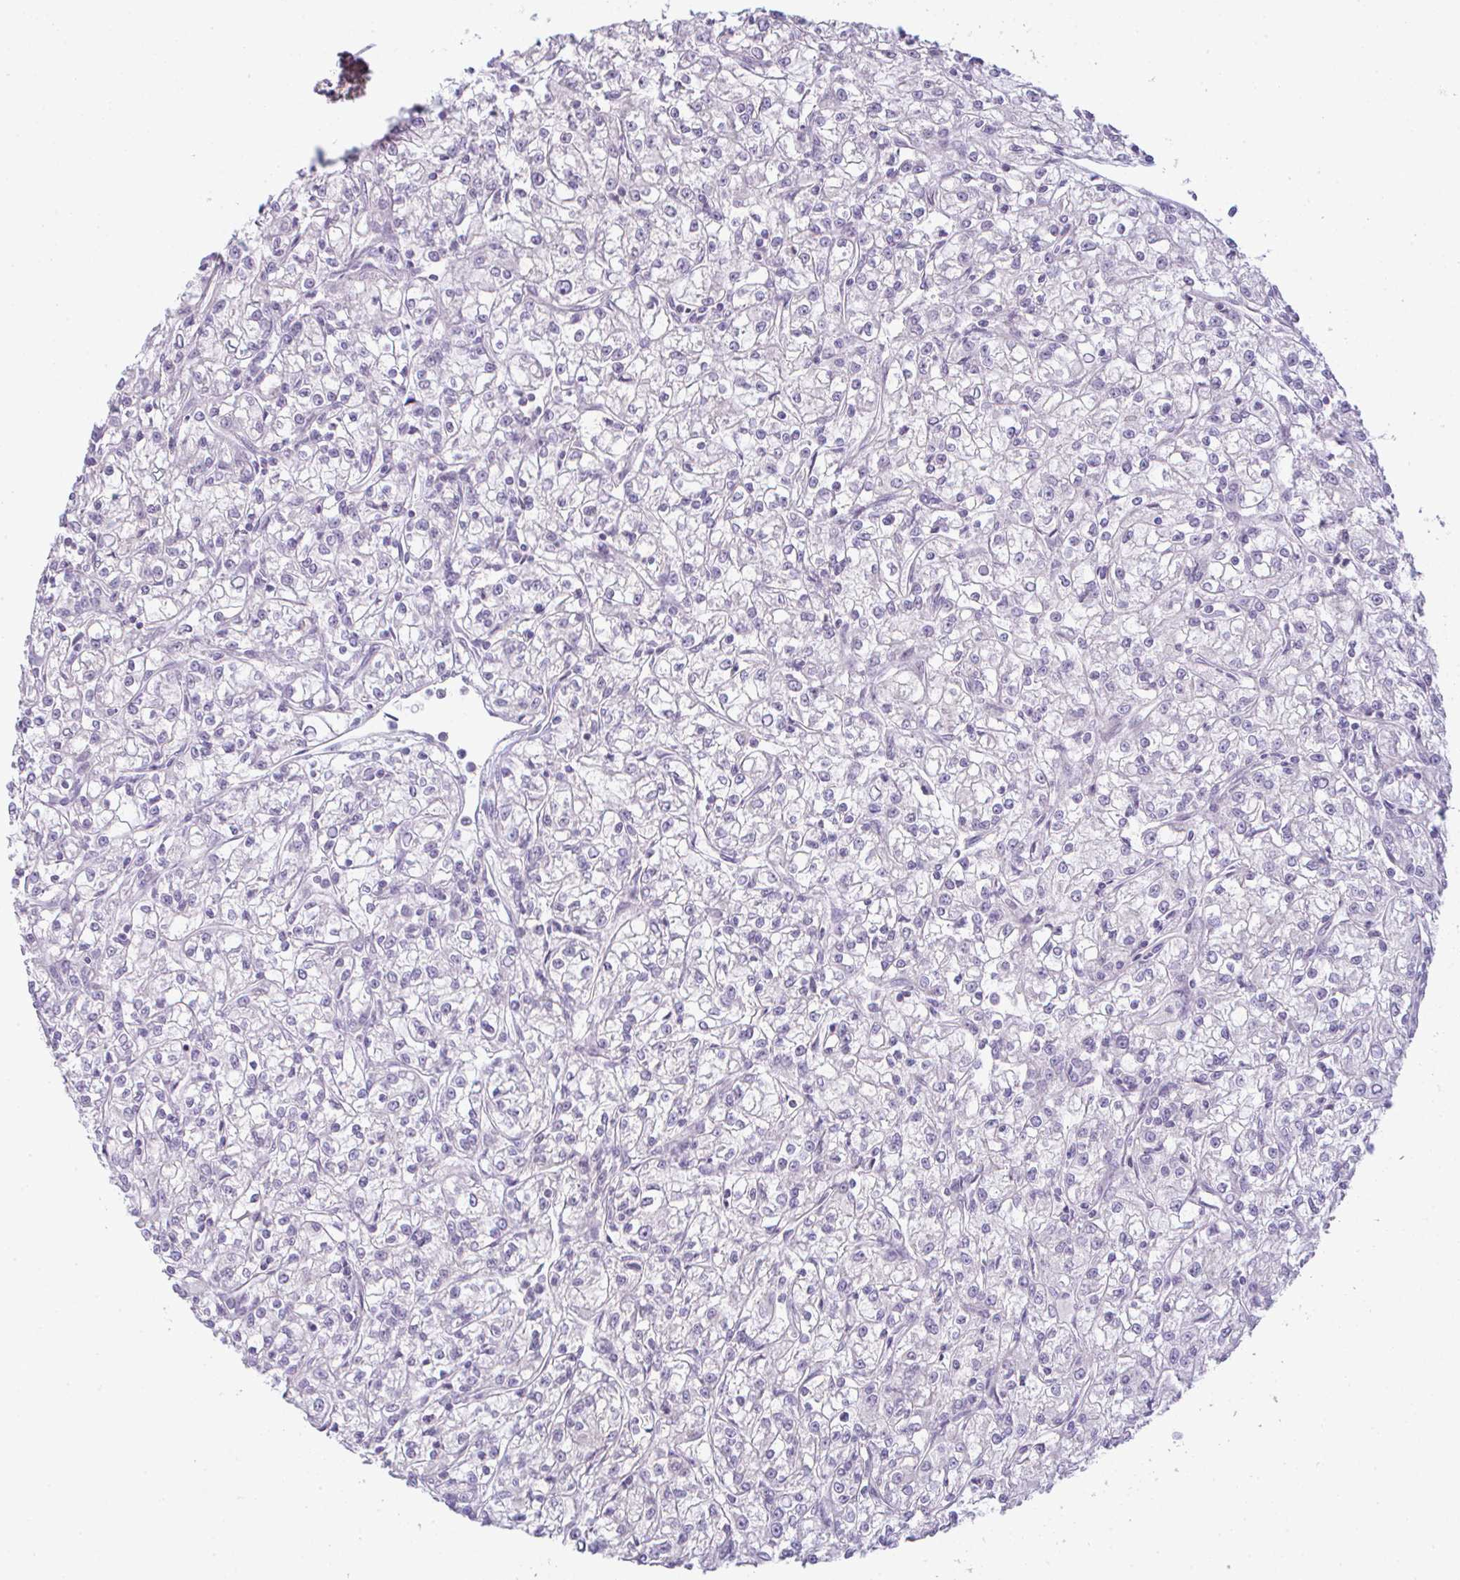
{"staining": {"intensity": "negative", "quantity": "none", "location": "none"}, "tissue": "renal cancer", "cell_type": "Tumor cells", "image_type": "cancer", "snomed": [{"axis": "morphology", "description": "Adenocarcinoma, NOS"}, {"axis": "topography", "description": "Kidney"}], "caption": "Immunohistochemical staining of human renal cancer displays no significant staining in tumor cells.", "gene": "CSE1L", "patient": {"sex": "female", "age": 59}}